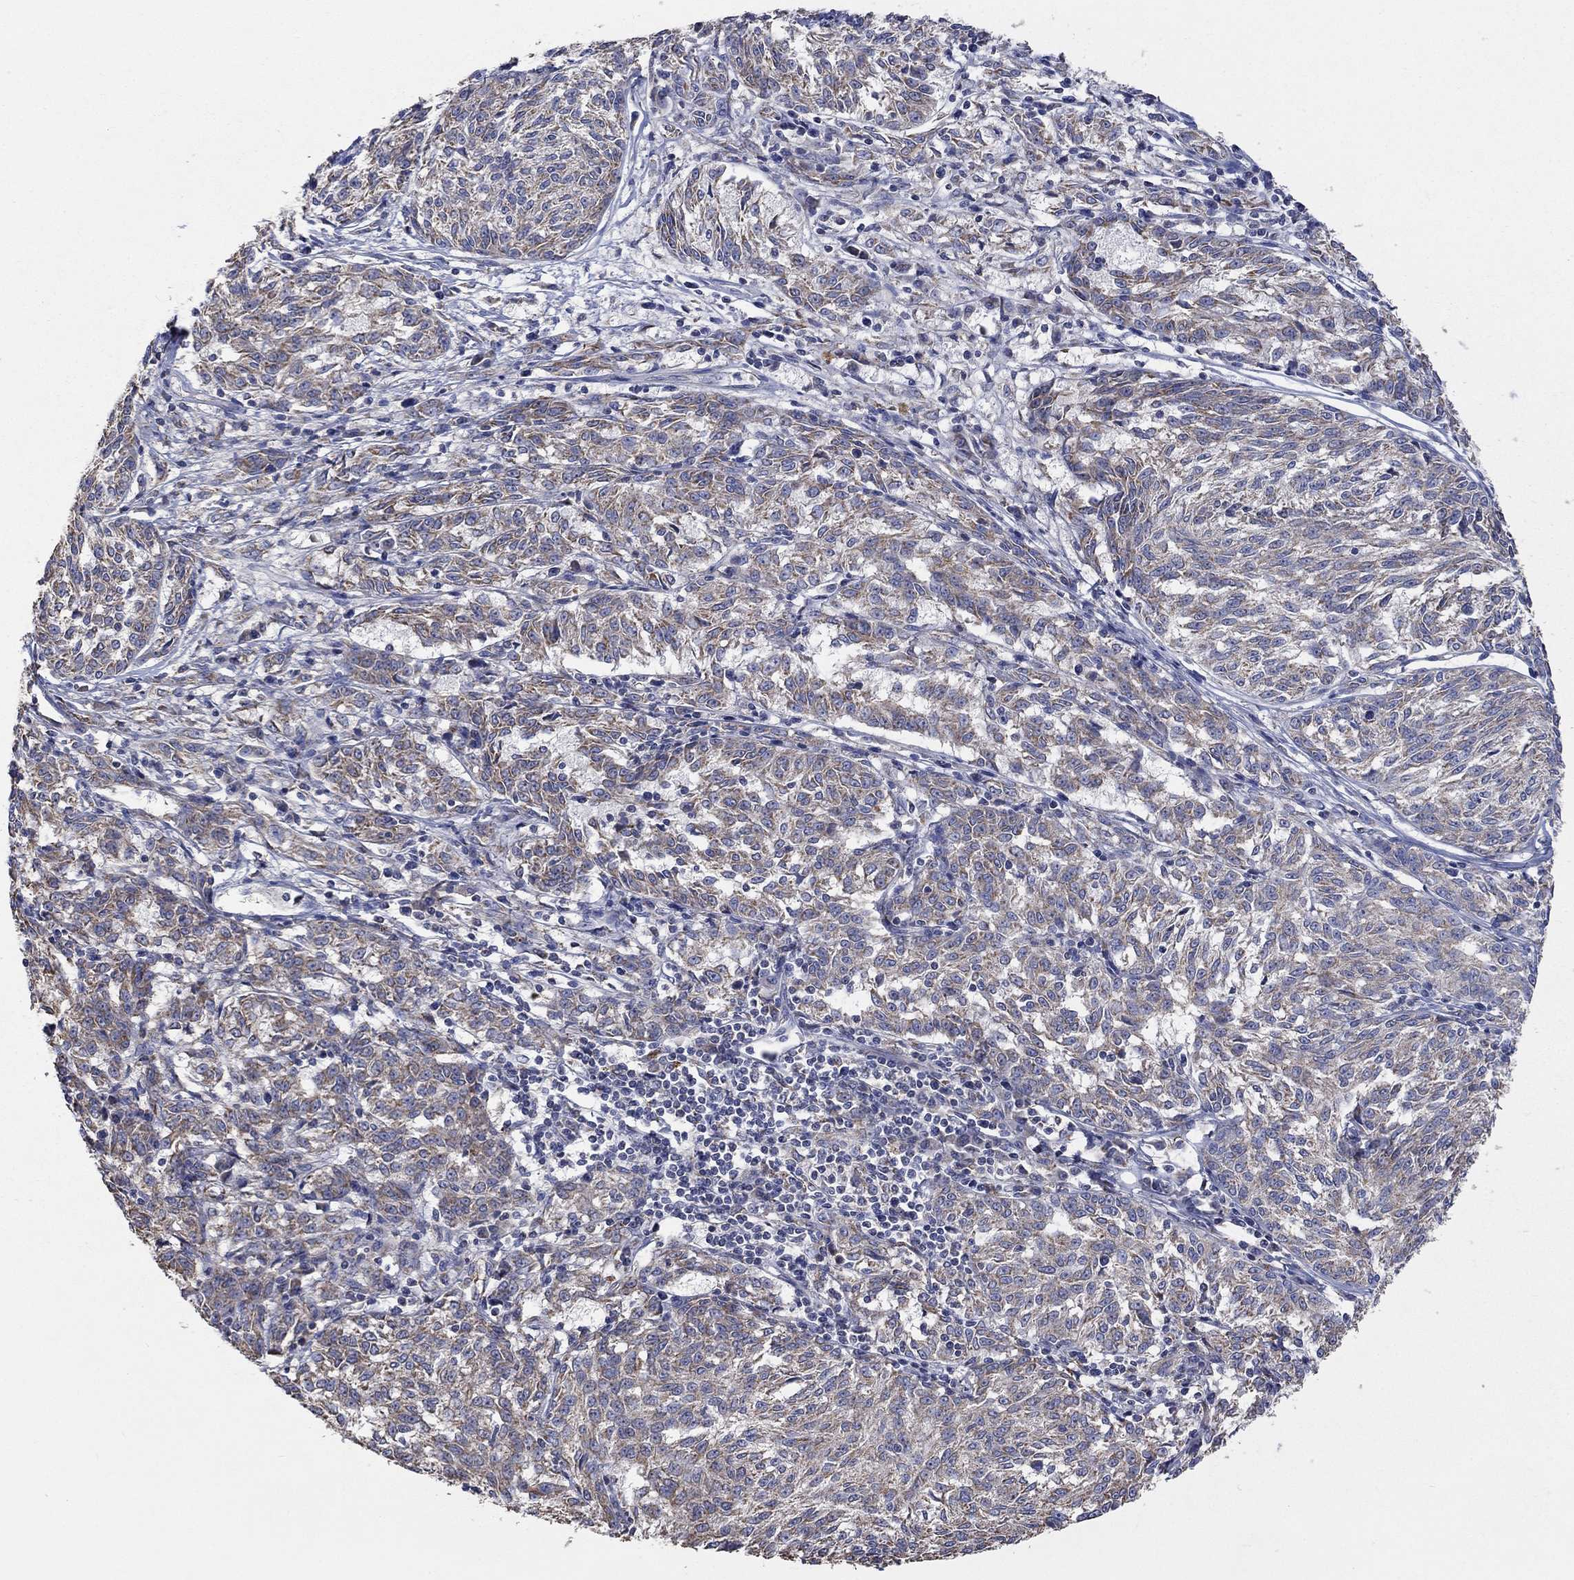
{"staining": {"intensity": "weak", "quantity": "25%-75%", "location": "cytoplasmic/membranous"}, "tissue": "melanoma", "cell_type": "Tumor cells", "image_type": "cancer", "snomed": [{"axis": "morphology", "description": "Malignant melanoma, NOS"}, {"axis": "topography", "description": "Skin"}], "caption": "The immunohistochemical stain highlights weak cytoplasmic/membranous staining in tumor cells of malignant melanoma tissue.", "gene": "UGT8", "patient": {"sex": "female", "age": 72}}